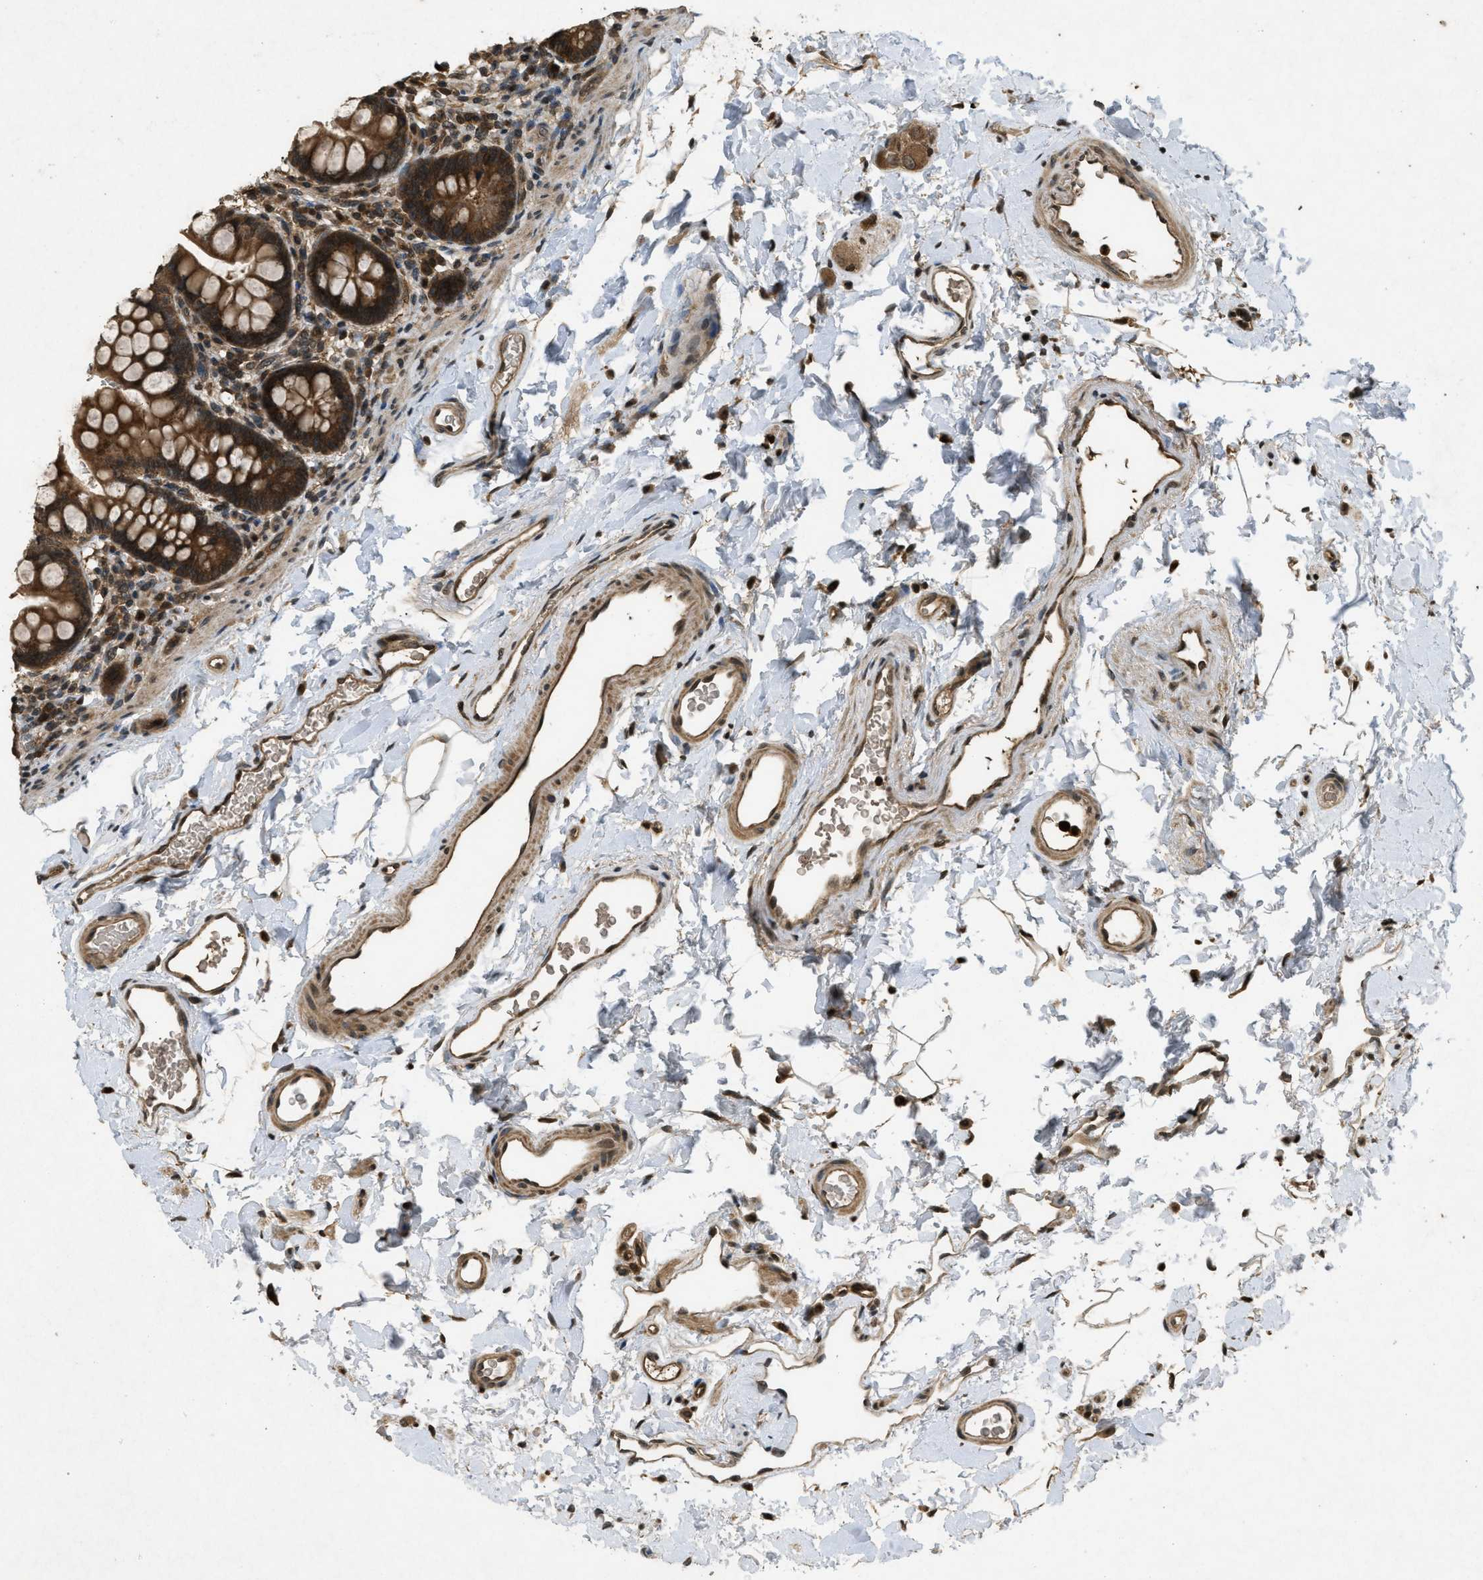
{"staining": {"intensity": "strong", "quantity": ">75%", "location": "cytoplasmic/membranous"}, "tissue": "small intestine", "cell_type": "Glandular cells", "image_type": "normal", "snomed": [{"axis": "morphology", "description": "Normal tissue, NOS"}, {"axis": "topography", "description": "Small intestine"}], "caption": "Small intestine was stained to show a protein in brown. There is high levels of strong cytoplasmic/membranous staining in about >75% of glandular cells.", "gene": "ATG7", "patient": {"sex": "female", "age": 58}}